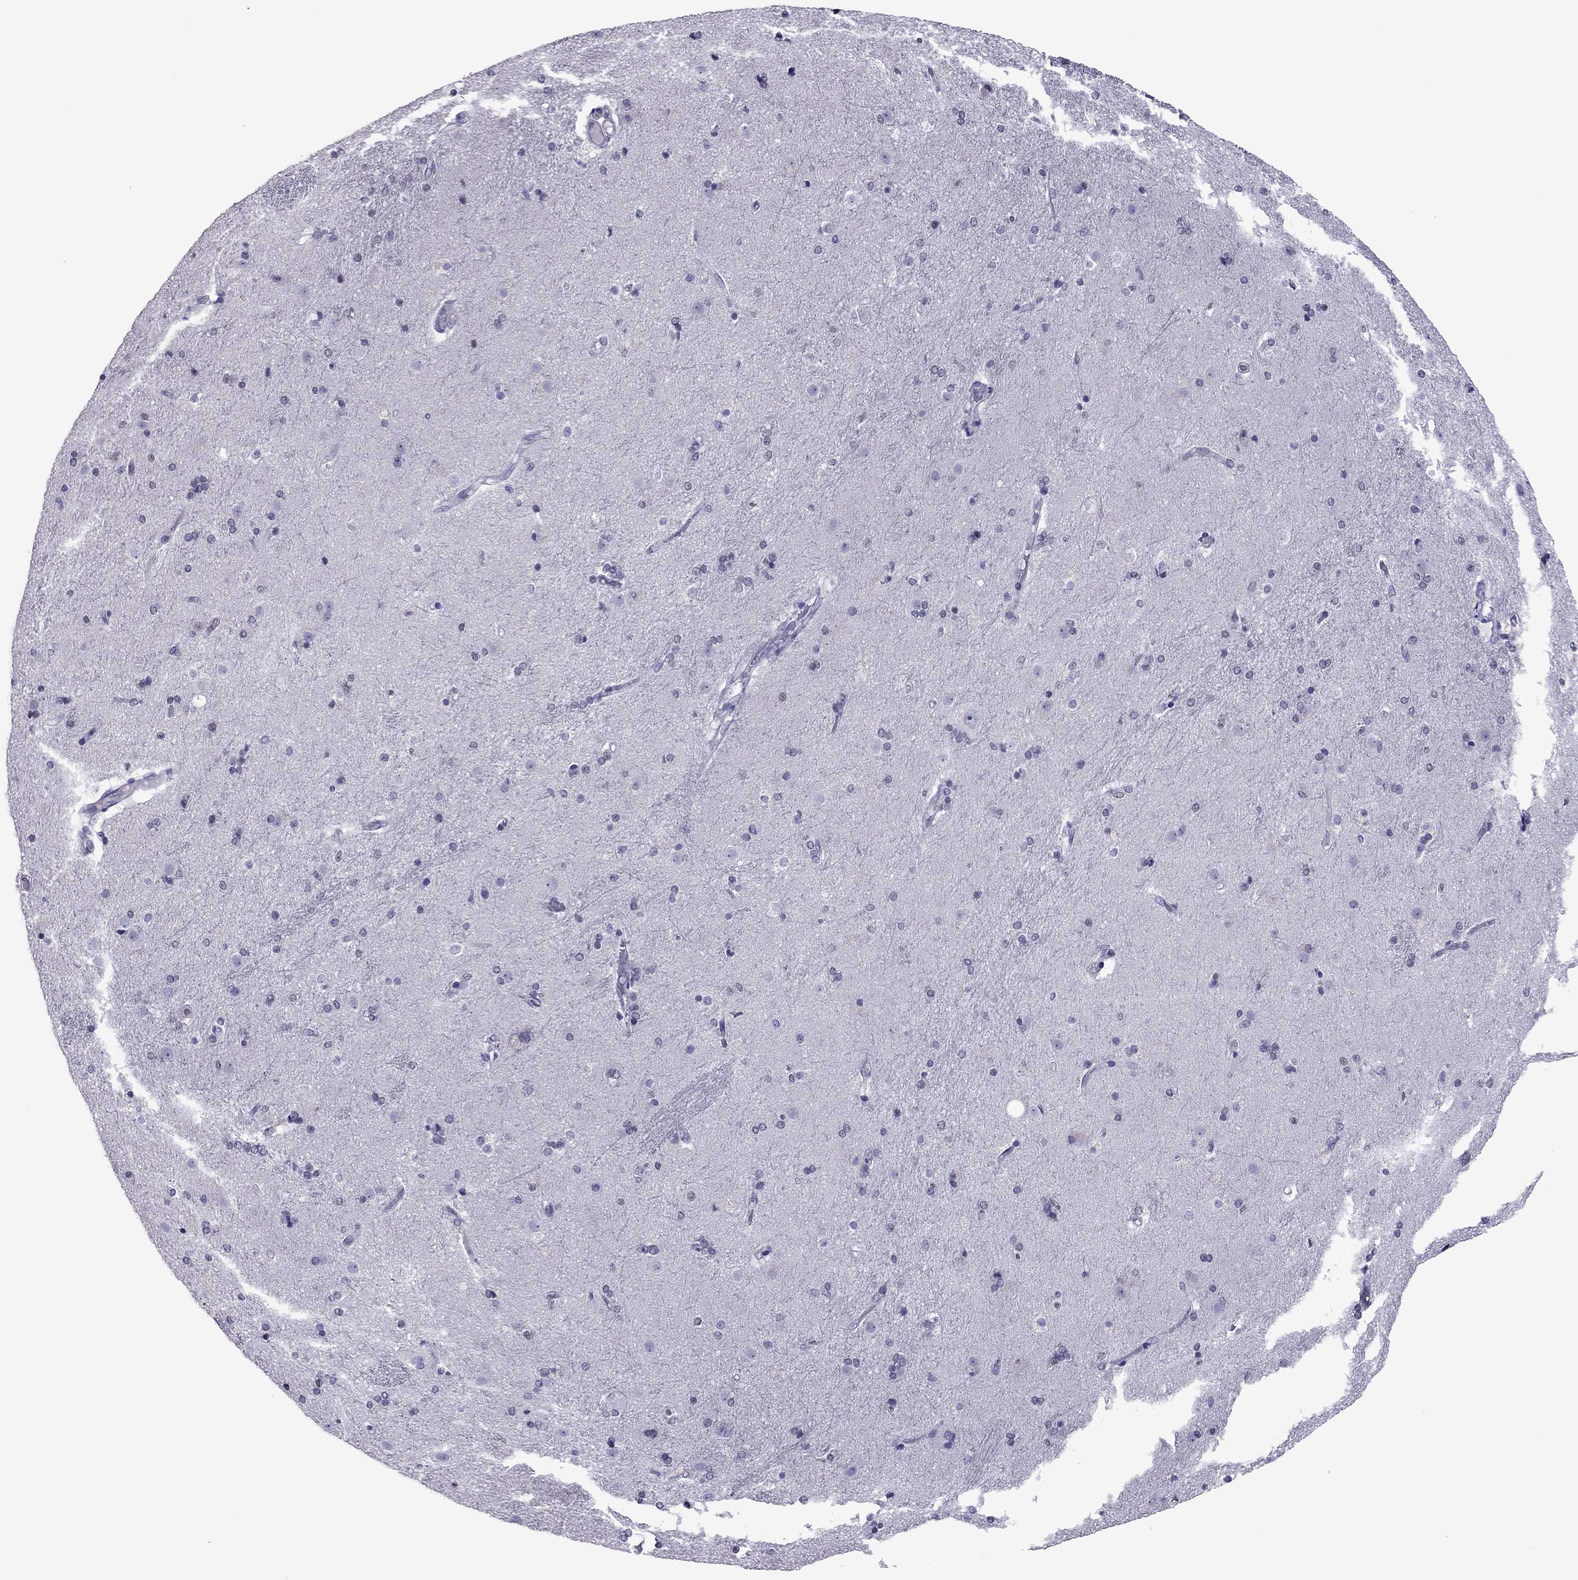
{"staining": {"intensity": "negative", "quantity": "none", "location": "none"}, "tissue": "caudate", "cell_type": "Glial cells", "image_type": "normal", "snomed": [{"axis": "morphology", "description": "Normal tissue, NOS"}, {"axis": "topography", "description": "Lateral ventricle wall"}], "caption": "Glial cells show no significant positivity in benign caudate.", "gene": "CCL27", "patient": {"sex": "male", "age": 54}}